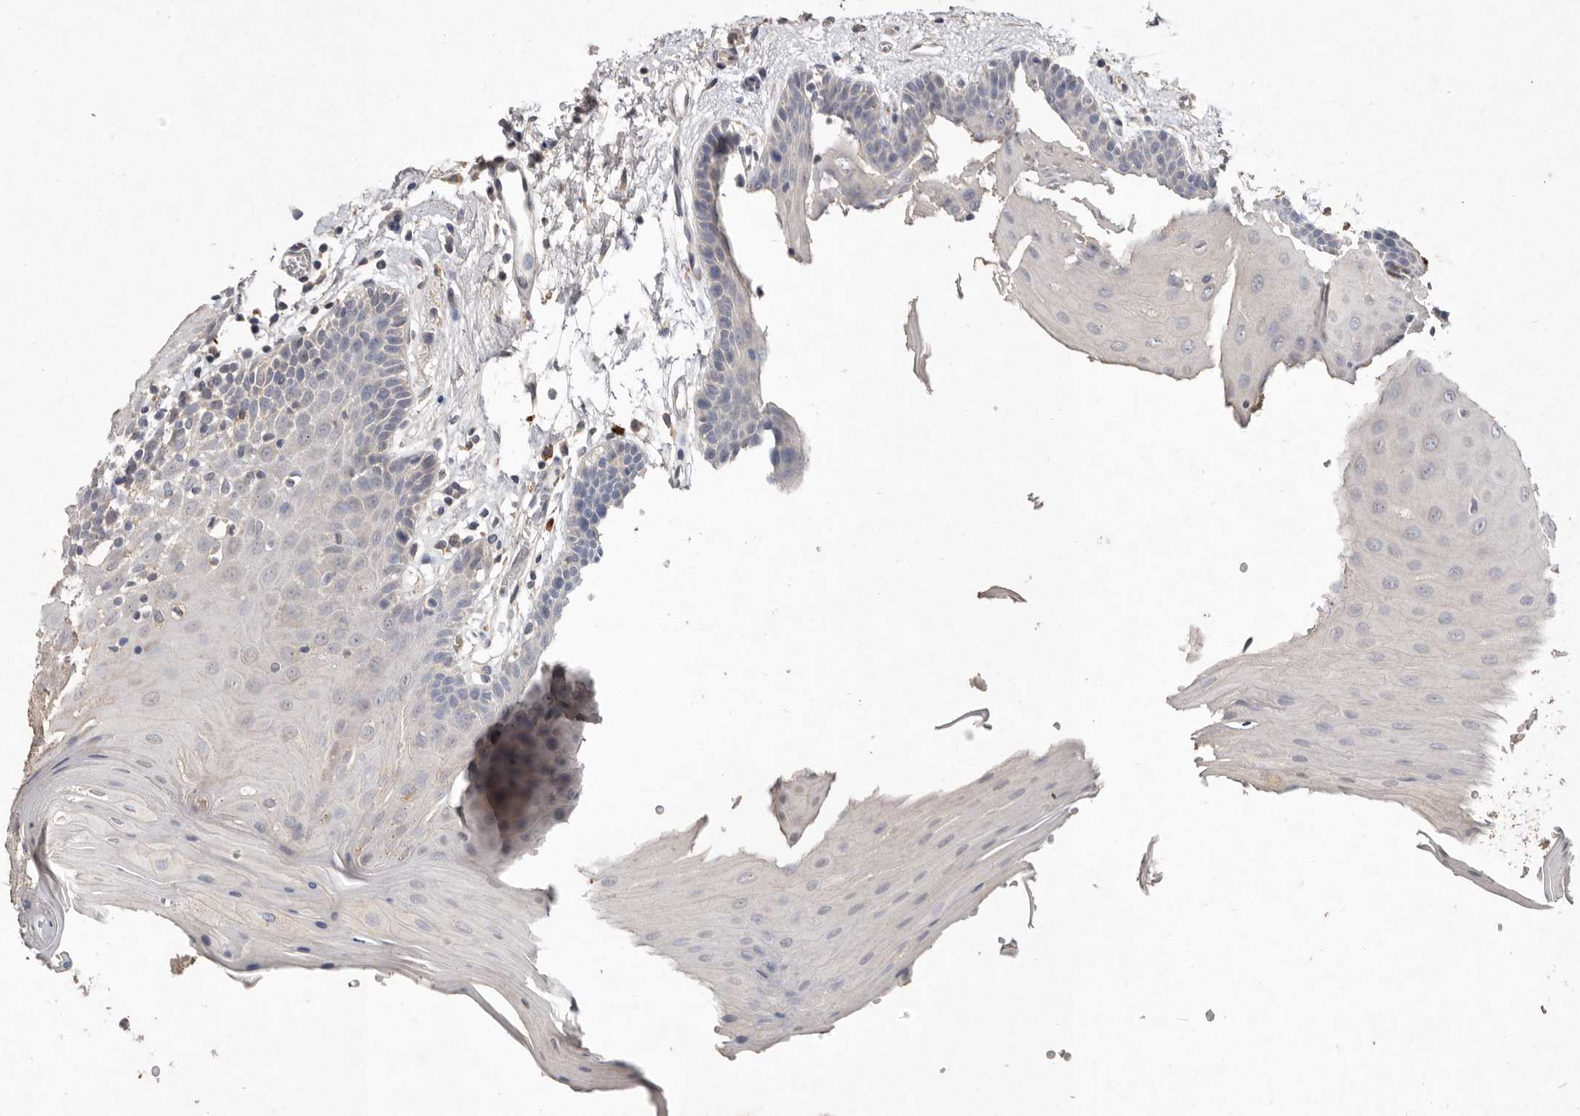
{"staining": {"intensity": "negative", "quantity": "none", "location": "none"}, "tissue": "oral mucosa", "cell_type": "Squamous epithelial cells", "image_type": "normal", "snomed": [{"axis": "morphology", "description": "Normal tissue, NOS"}, {"axis": "morphology", "description": "Squamous cell carcinoma, NOS"}, {"axis": "topography", "description": "Skeletal muscle"}, {"axis": "topography", "description": "Oral tissue"}, {"axis": "topography", "description": "Salivary gland"}, {"axis": "topography", "description": "Head-Neck"}], "caption": "The IHC histopathology image has no significant positivity in squamous epithelial cells of oral mucosa.", "gene": "EDEM1", "patient": {"sex": "male", "age": 54}}